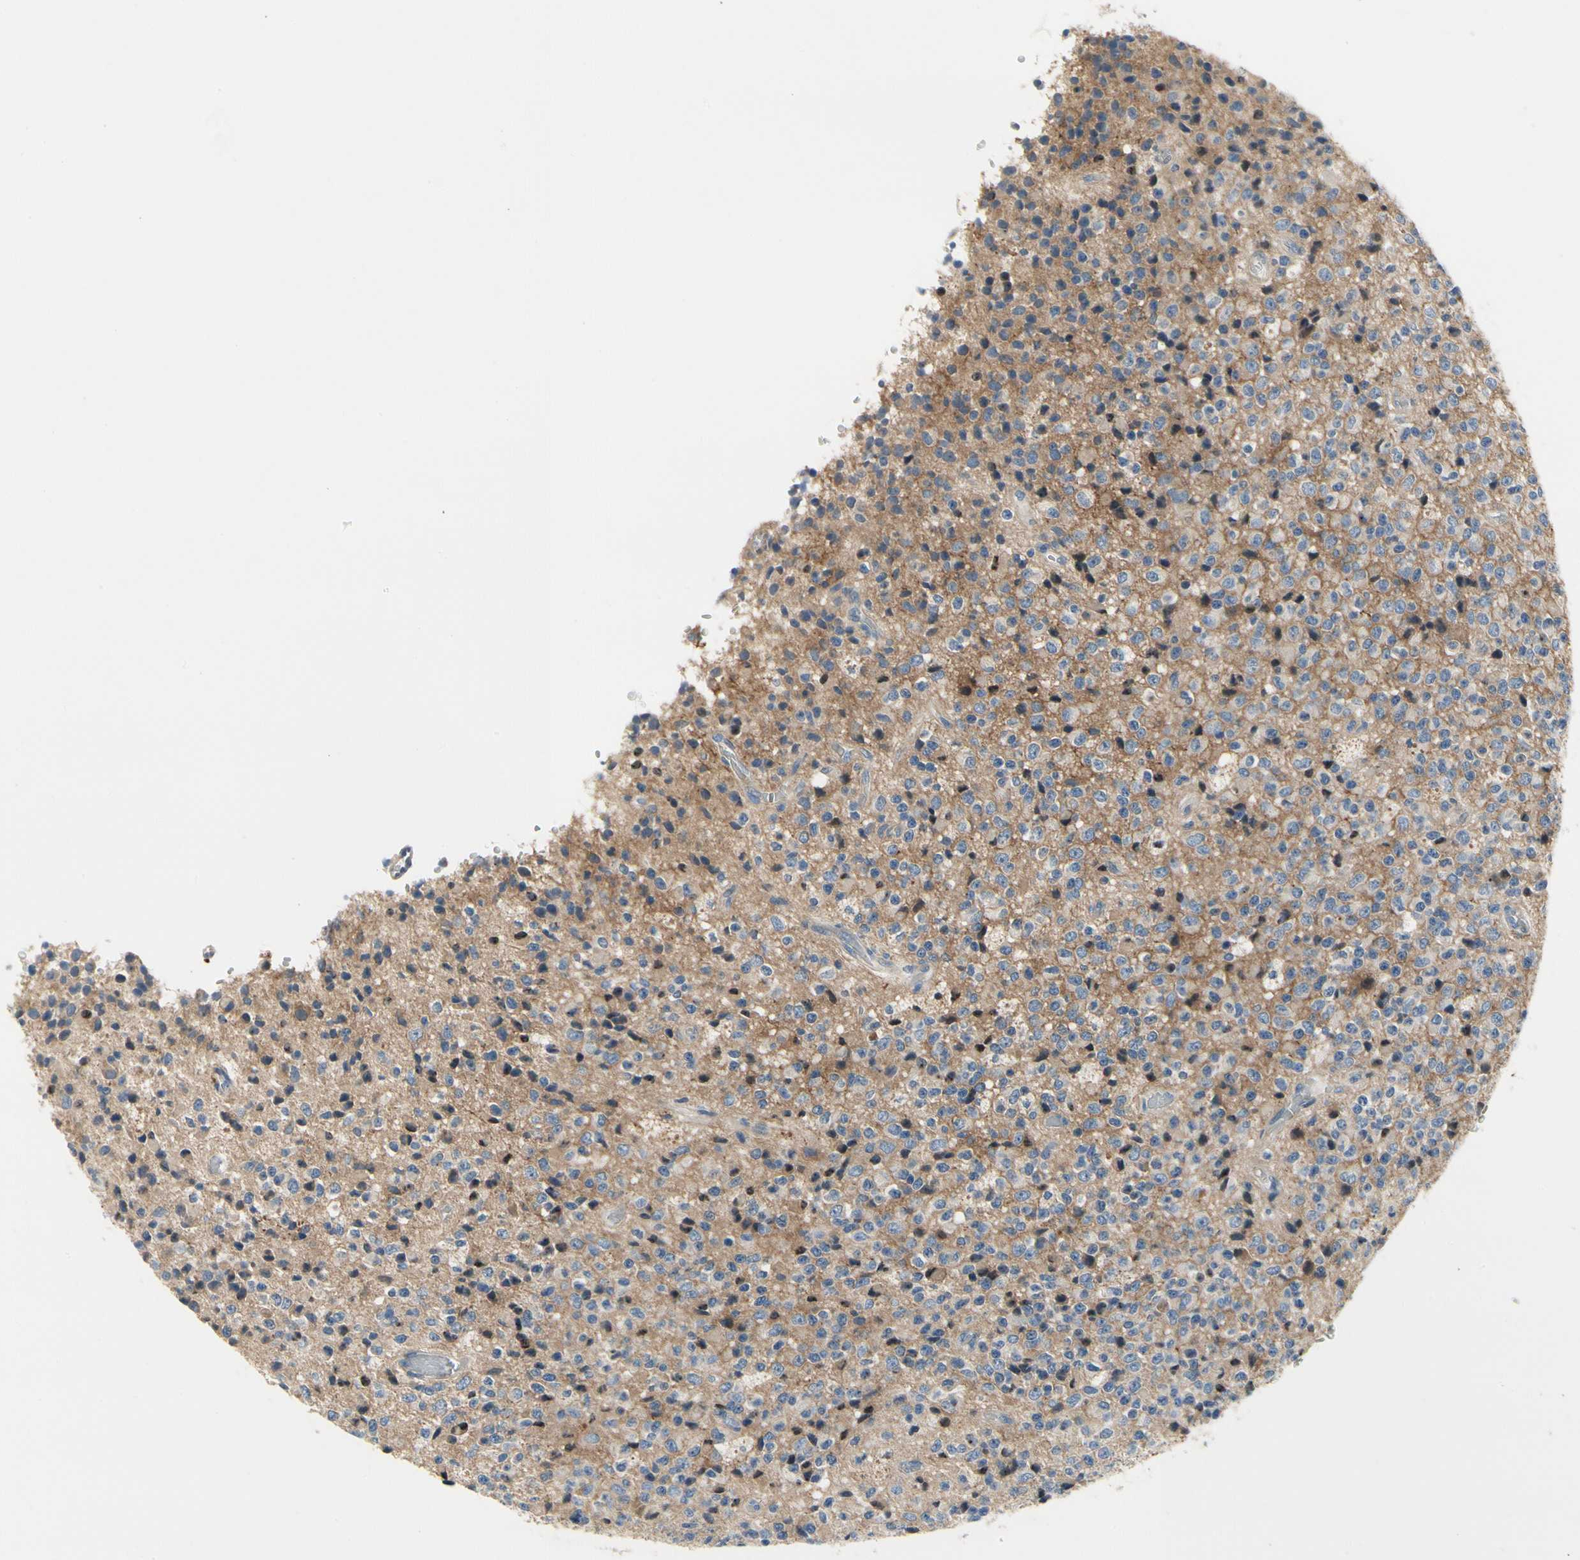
{"staining": {"intensity": "strong", "quantity": "<25%", "location": "nuclear"}, "tissue": "glioma", "cell_type": "Tumor cells", "image_type": "cancer", "snomed": [{"axis": "morphology", "description": "Glioma, malignant, High grade"}, {"axis": "topography", "description": "pancreas cauda"}], "caption": "Protein staining exhibits strong nuclear expression in about <25% of tumor cells in glioma. (DAB IHC with brightfield microscopy, high magnification).", "gene": "NFASC", "patient": {"sex": "male", "age": 60}}